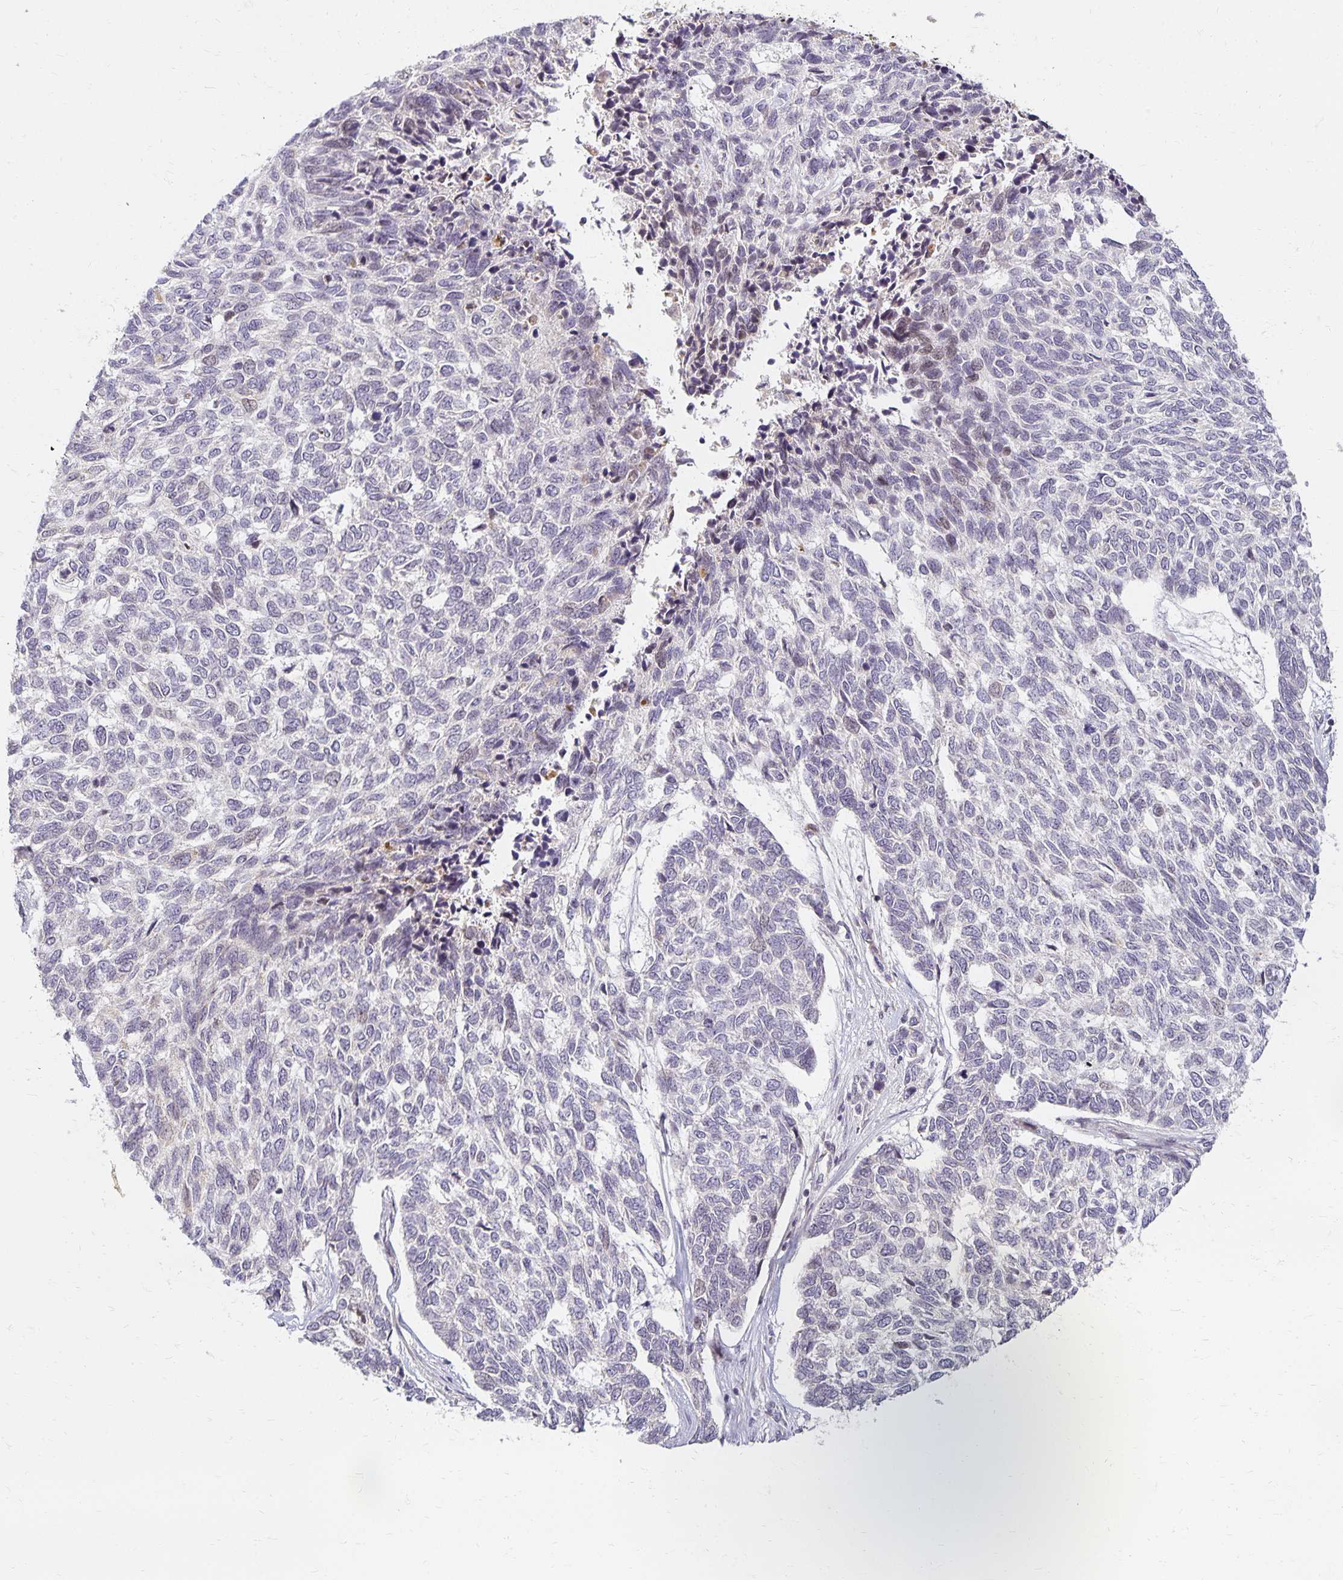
{"staining": {"intensity": "negative", "quantity": "none", "location": "none"}, "tissue": "skin cancer", "cell_type": "Tumor cells", "image_type": "cancer", "snomed": [{"axis": "morphology", "description": "Basal cell carcinoma"}, {"axis": "topography", "description": "Skin"}], "caption": "This is an immunohistochemistry image of human basal cell carcinoma (skin). There is no positivity in tumor cells.", "gene": "EHF", "patient": {"sex": "female", "age": 65}}